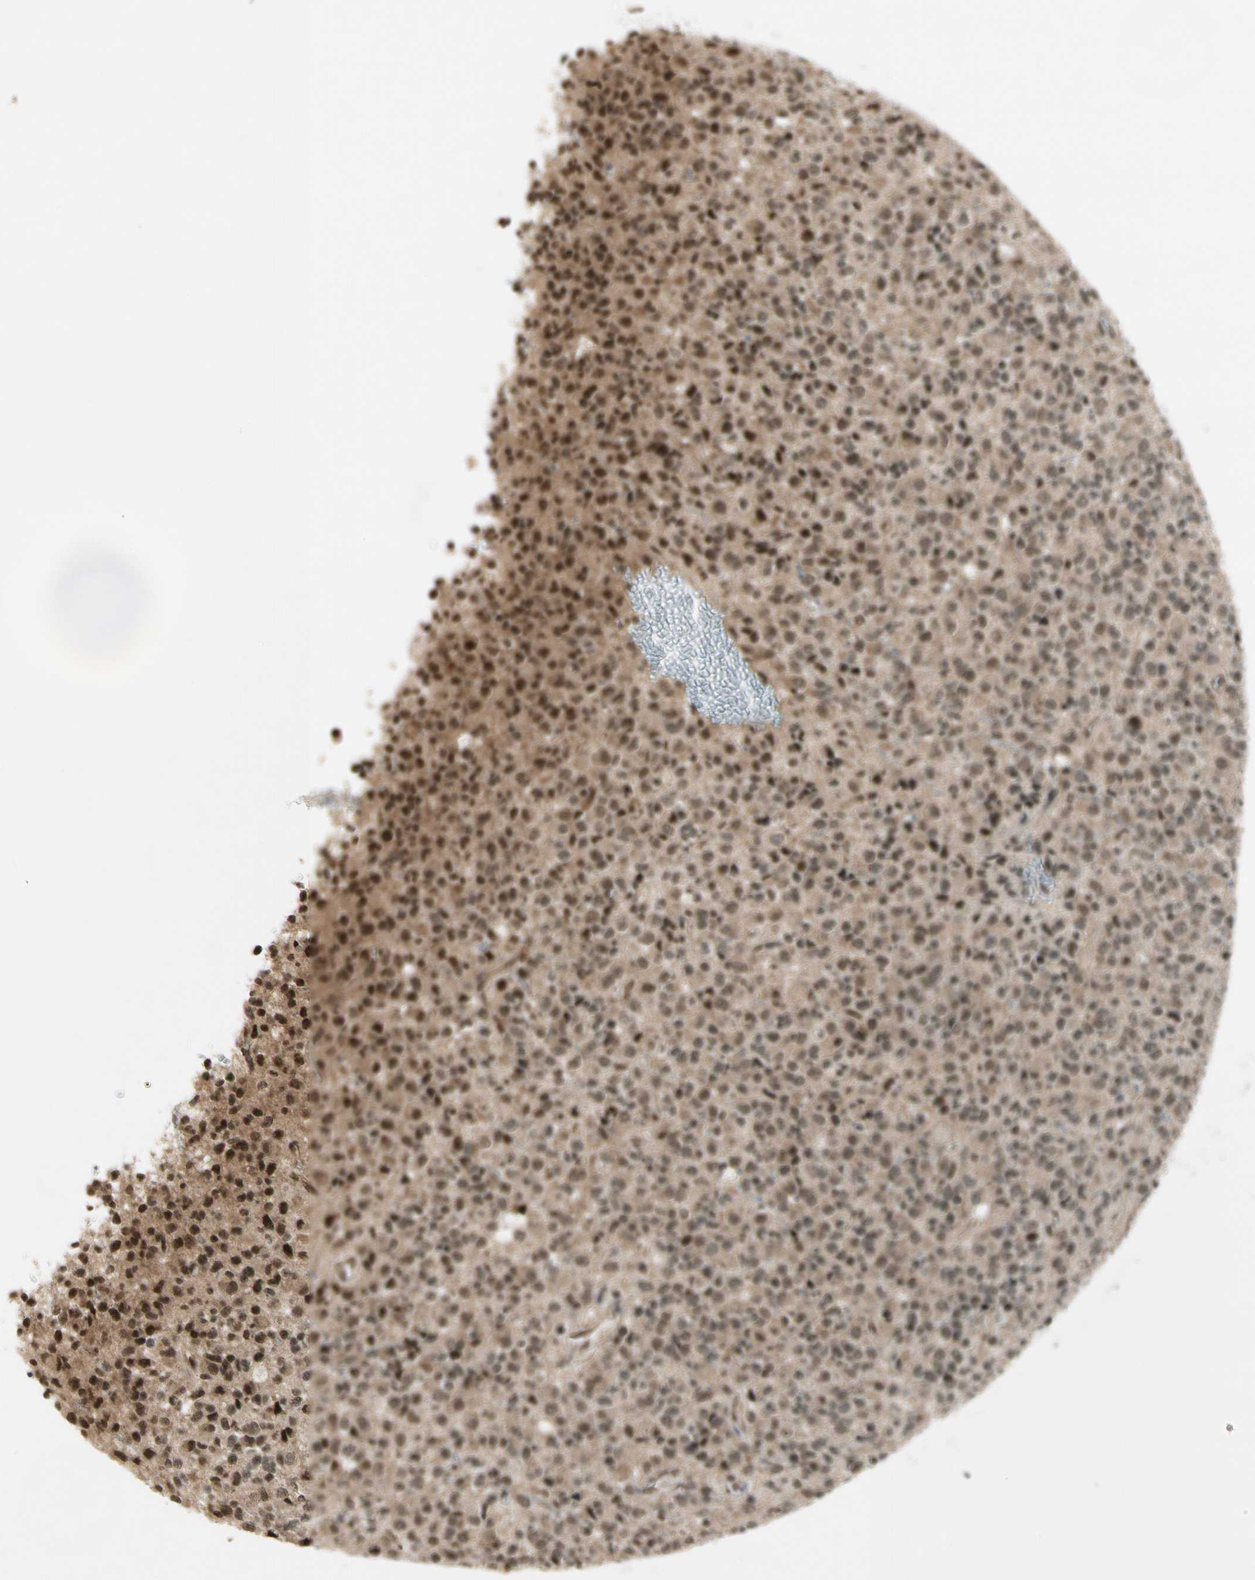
{"staining": {"intensity": "moderate", "quantity": "25%-75%", "location": "cytoplasmic/membranous,nuclear"}, "tissue": "glioma", "cell_type": "Tumor cells", "image_type": "cancer", "snomed": [{"axis": "morphology", "description": "Glioma, malignant, High grade"}, {"axis": "topography", "description": "pancreas cauda"}], "caption": "Immunohistochemistry (DAB (3,3'-diaminobenzidine)) staining of human malignant glioma (high-grade) displays moderate cytoplasmic/membranous and nuclear protein positivity in about 25%-75% of tumor cells.", "gene": "SMN2", "patient": {"sex": "male", "age": 60}}